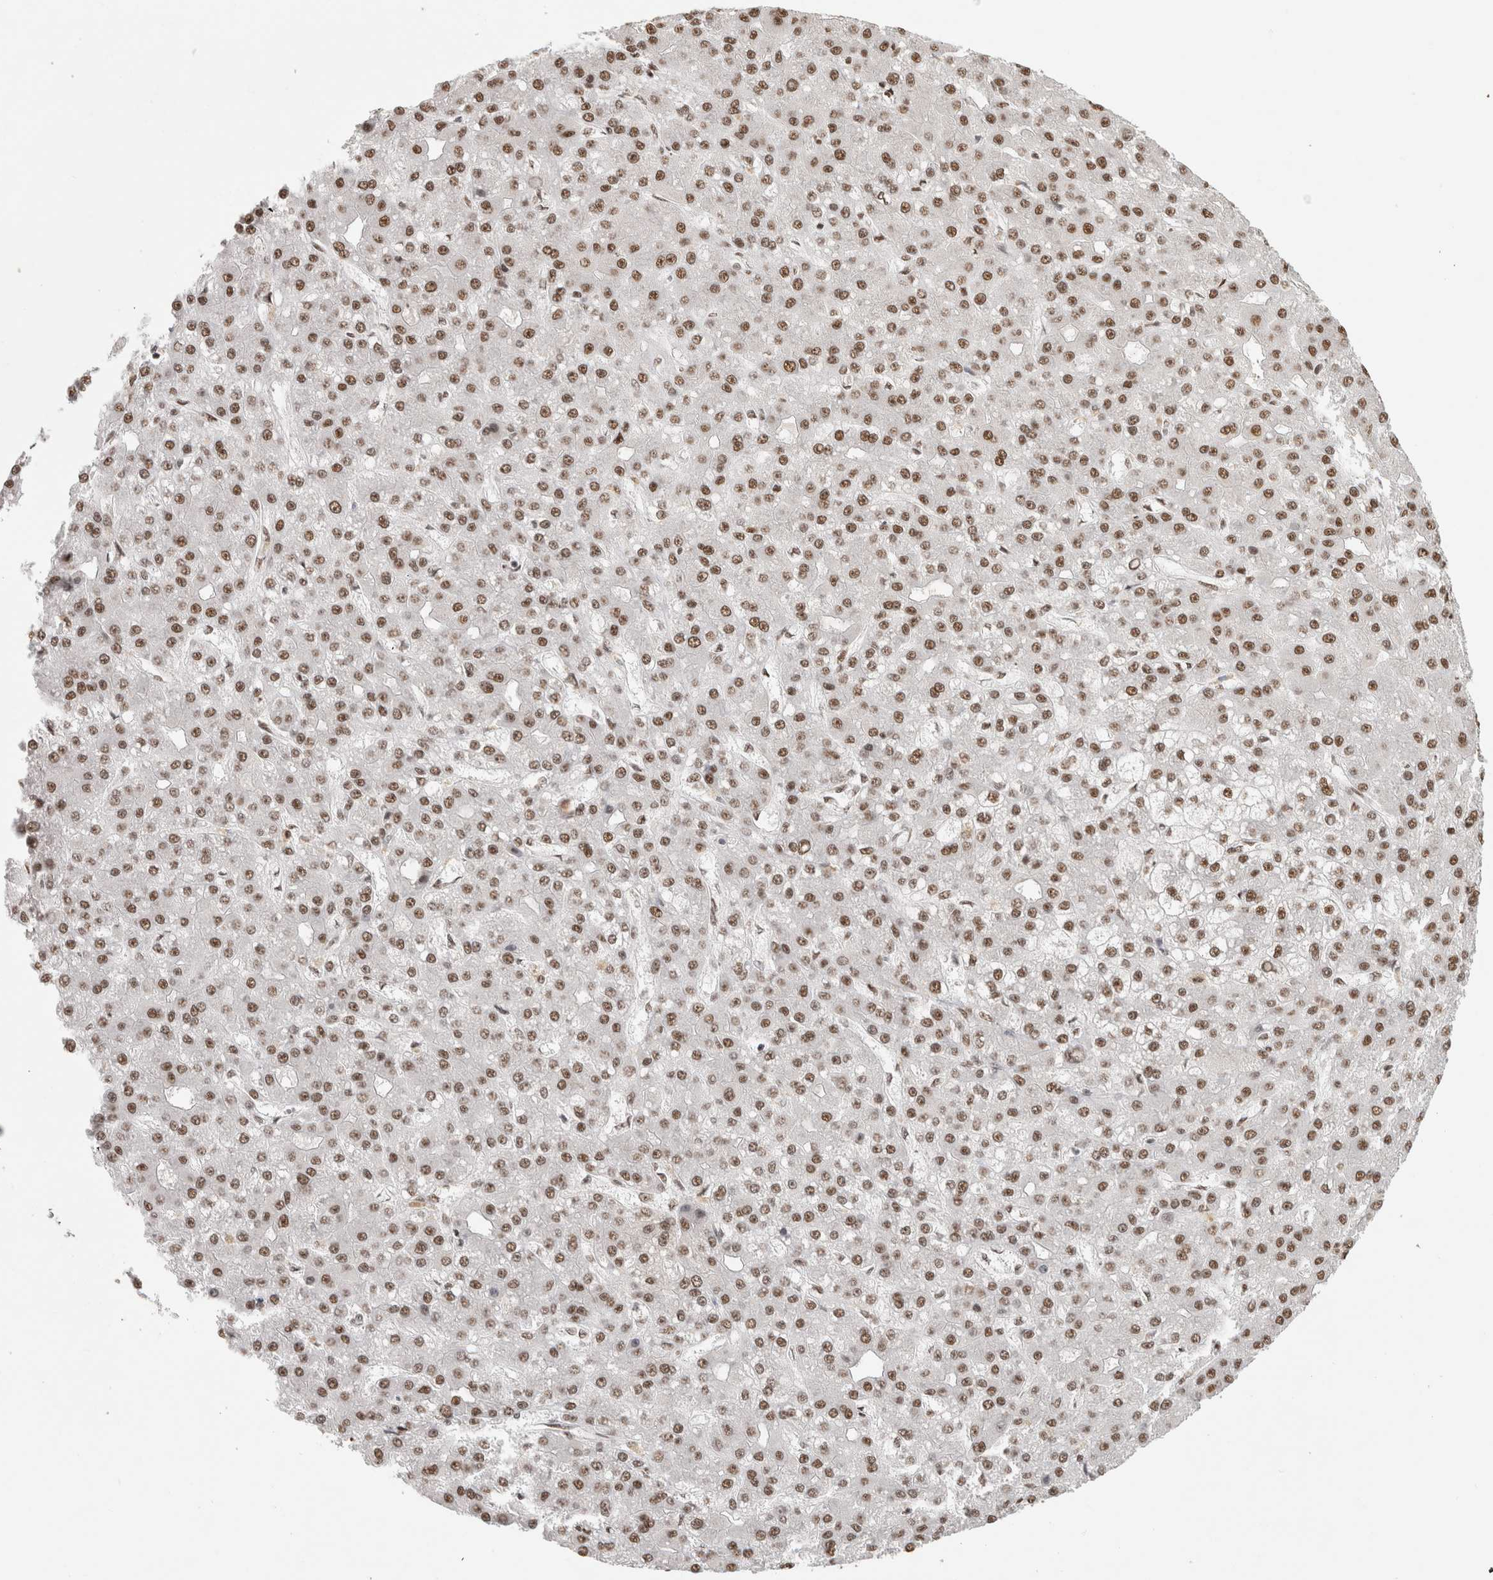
{"staining": {"intensity": "moderate", "quantity": ">75%", "location": "nuclear"}, "tissue": "liver cancer", "cell_type": "Tumor cells", "image_type": "cancer", "snomed": [{"axis": "morphology", "description": "Carcinoma, Hepatocellular, NOS"}, {"axis": "topography", "description": "Liver"}], "caption": "DAB (3,3'-diaminobenzidine) immunohistochemical staining of human liver hepatocellular carcinoma demonstrates moderate nuclear protein staining in approximately >75% of tumor cells.", "gene": "EBNA1BP2", "patient": {"sex": "male", "age": 67}}